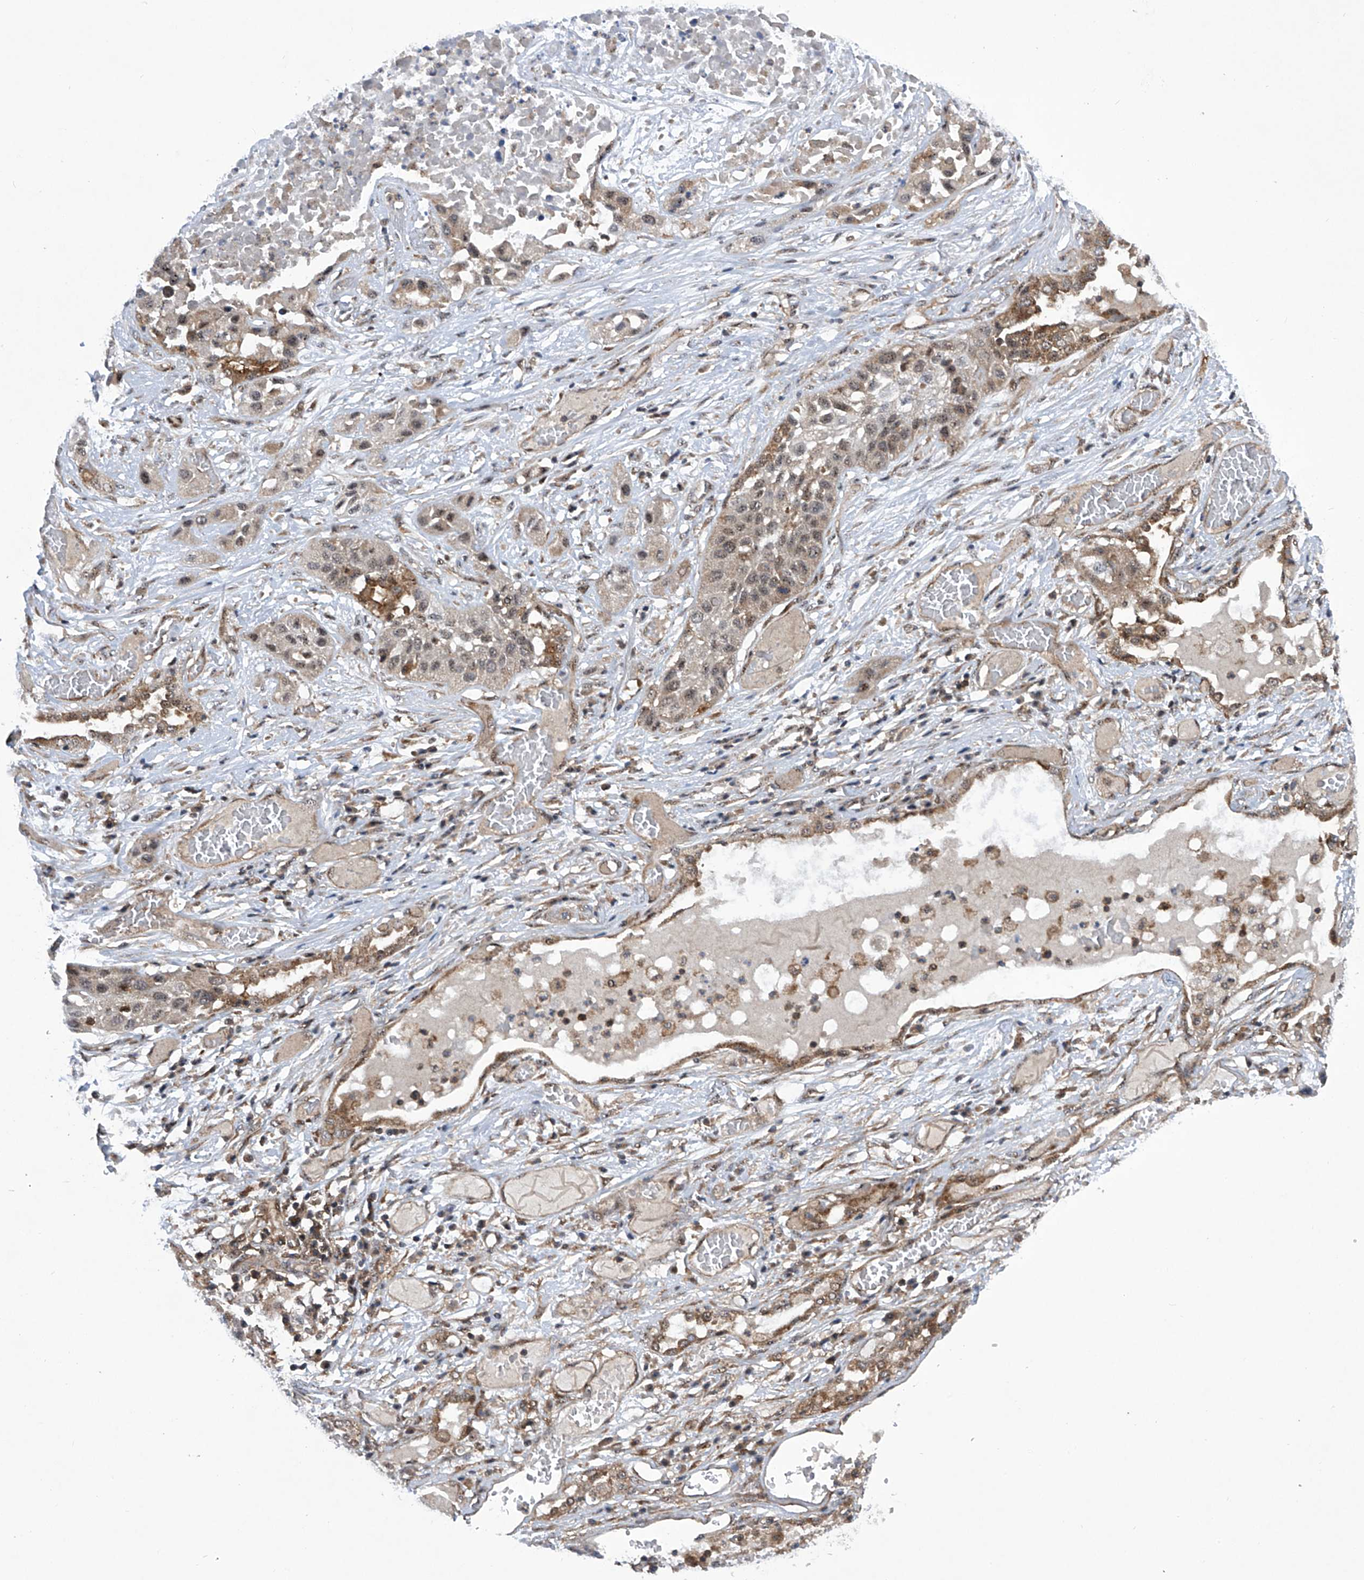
{"staining": {"intensity": "weak", "quantity": "<25%", "location": "cytoplasmic/membranous,nuclear"}, "tissue": "lung cancer", "cell_type": "Tumor cells", "image_type": "cancer", "snomed": [{"axis": "morphology", "description": "Squamous cell carcinoma, NOS"}, {"axis": "topography", "description": "Lung"}], "caption": "Tumor cells show no significant expression in lung cancer. Brightfield microscopy of immunohistochemistry stained with DAB (3,3'-diaminobenzidine) (brown) and hematoxylin (blue), captured at high magnification.", "gene": "CISH", "patient": {"sex": "male", "age": 71}}